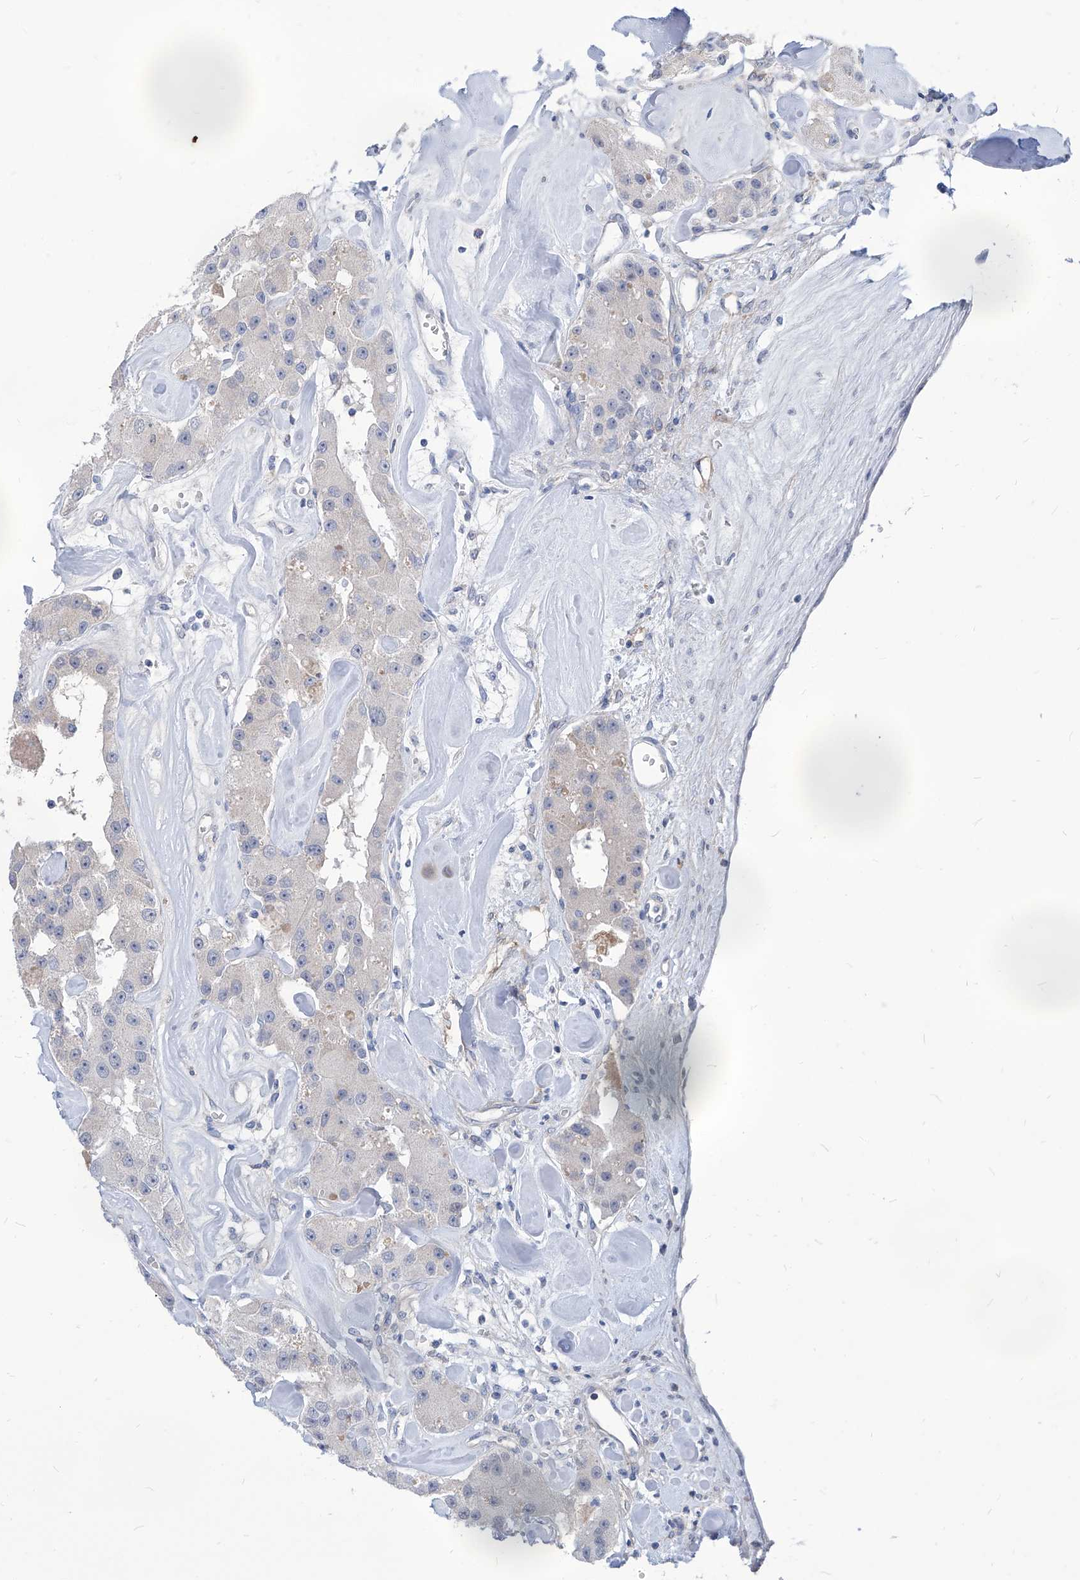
{"staining": {"intensity": "negative", "quantity": "none", "location": "none"}, "tissue": "carcinoid", "cell_type": "Tumor cells", "image_type": "cancer", "snomed": [{"axis": "morphology", "description": "Carcinoid, malignant, NOS"}, {"axis": "topography", "description": "Pancreas"}], "caption": "A photomicrograph of human carcinoid is negative for staining in tumor cells.", "gene": "AKAP10", "patient": {"sex": "male", "age": 41}}